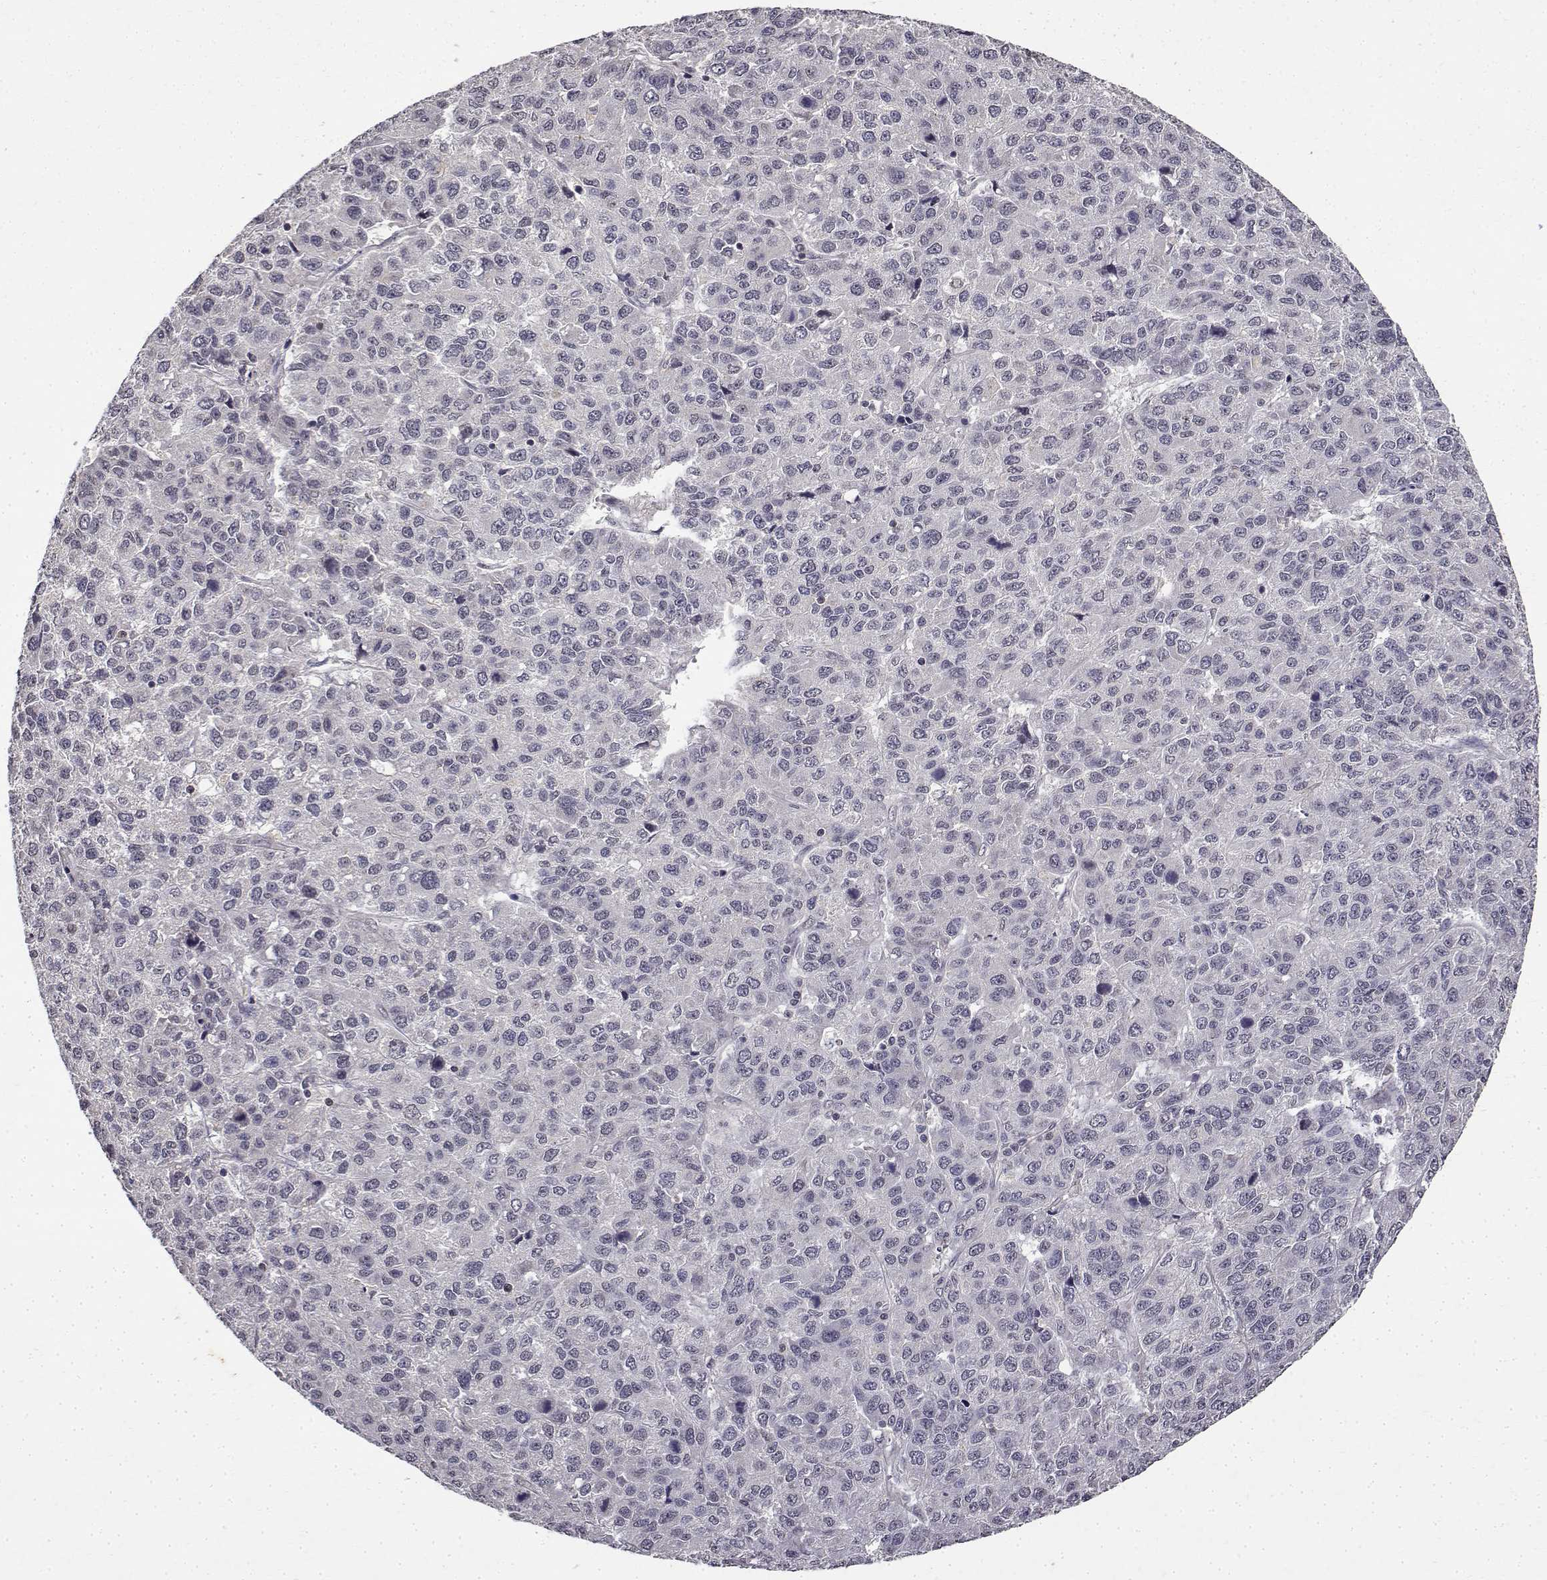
{"staining": {"intensity": "negative", "quantity": "none", "location": "none"}, "tissue": "liver cancer", "cell_type": "Tumor cells", "image_type": "cancer", "snomed": [{"axis": "morphology", "description": "Carcinoma, Hepatocellular, NOS"}, {"axis": "topography", "description": "Liver"}], "caption": "The image displays no staining of tumor cells in liver hepatocellular carcinoma.", "gene": "BDNF", "patient": {"sex": "male", "age": 69}}